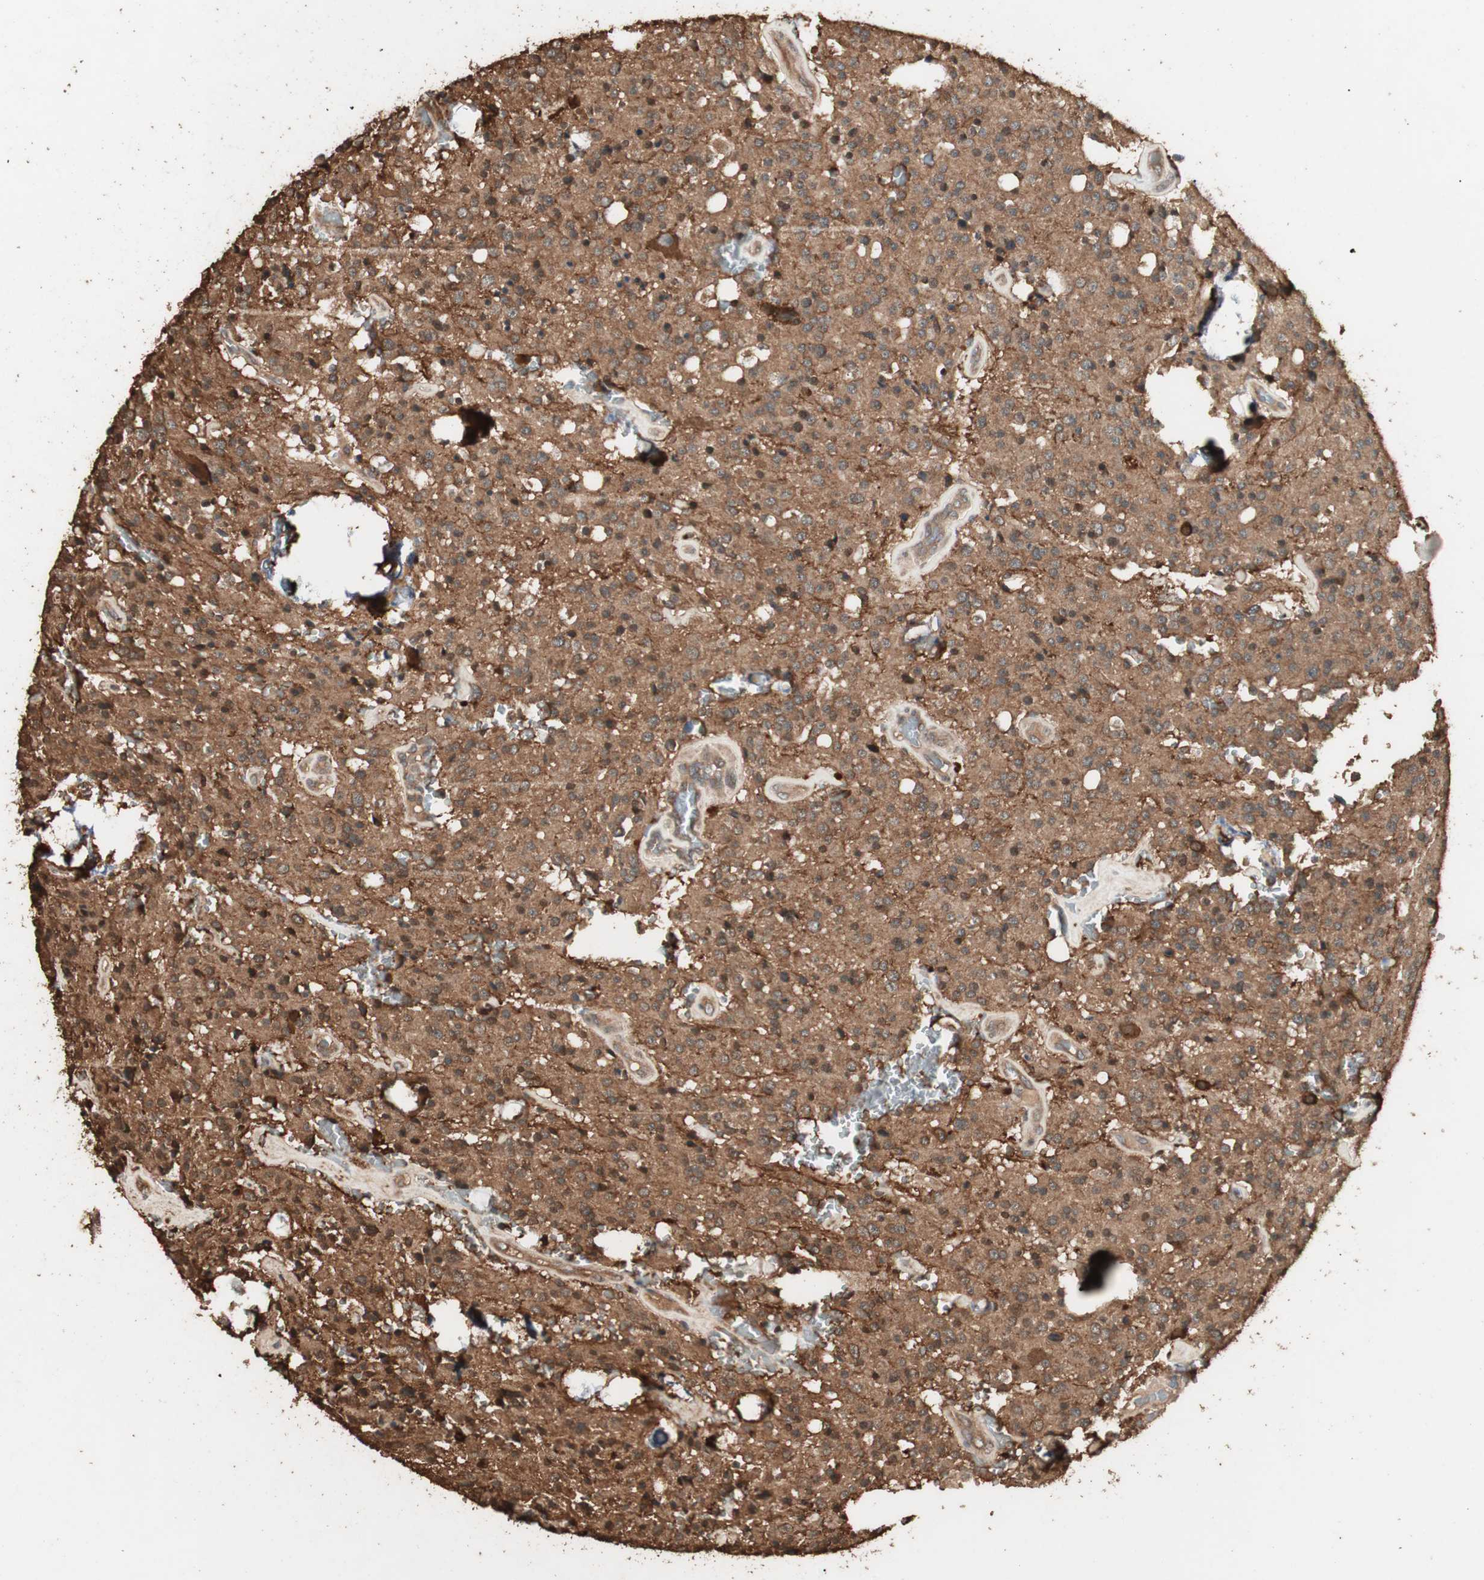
{"staining": {"intensity": "moderate", "quantity": ">75%", "location": "cytoplasmic/membranous"}, "tissue": "glioma", "cell_type": "Tumor cells", "image_type": "cancer", "snomed": [{"axis": "morphology", "description": "Glioma, malignant, Low grade"}, {"axis": "topography", "description": "Brain"}], "caption": "Malignant glioma (low-grade) tissue exhibits moderate cytoplasmic/membranous staining in about >75% of tumor cells", "gene": "CCN4", "patient": {"sex": "male", "age": 58}}